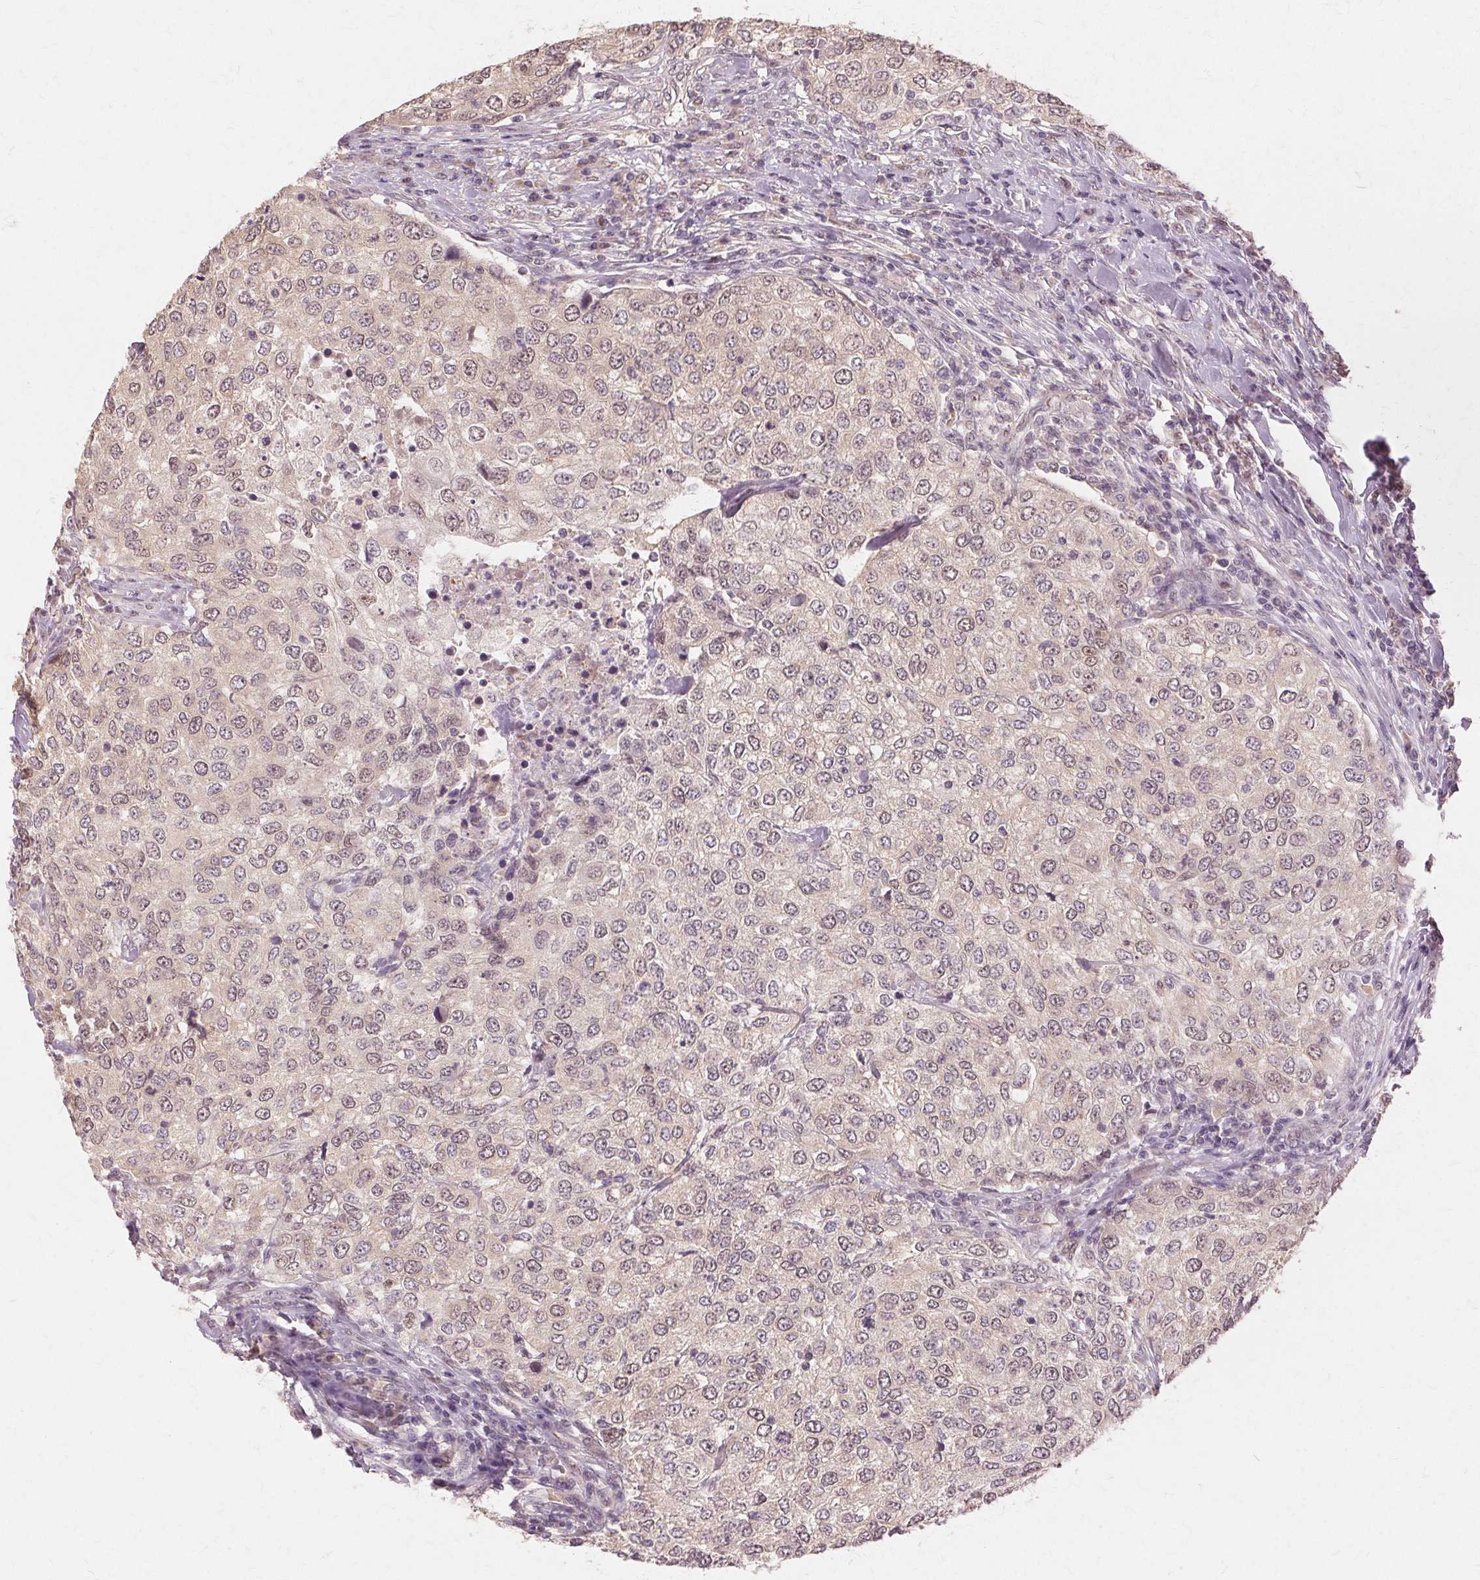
{"staining": {"intensity": "weak", "quantity": "<25%", "location": "nuclear"}, "tissue": "urothelial cancer", "cell_type": "Tumor cells", "image_type": "cancer", "snomed": [{"axis": "morphology", "description": "Urothelial carcinoma, High grade"}, {"axis": "topography", "description": "Urinary bladder"}], "caption": "High power microscopy histopathology image of an immunohistochemistry image of urothelial cancer, revealing no significant positivity in tumor cells.", "gene": "PRMT5", "patient": {"sex": "female", "age": 78}}